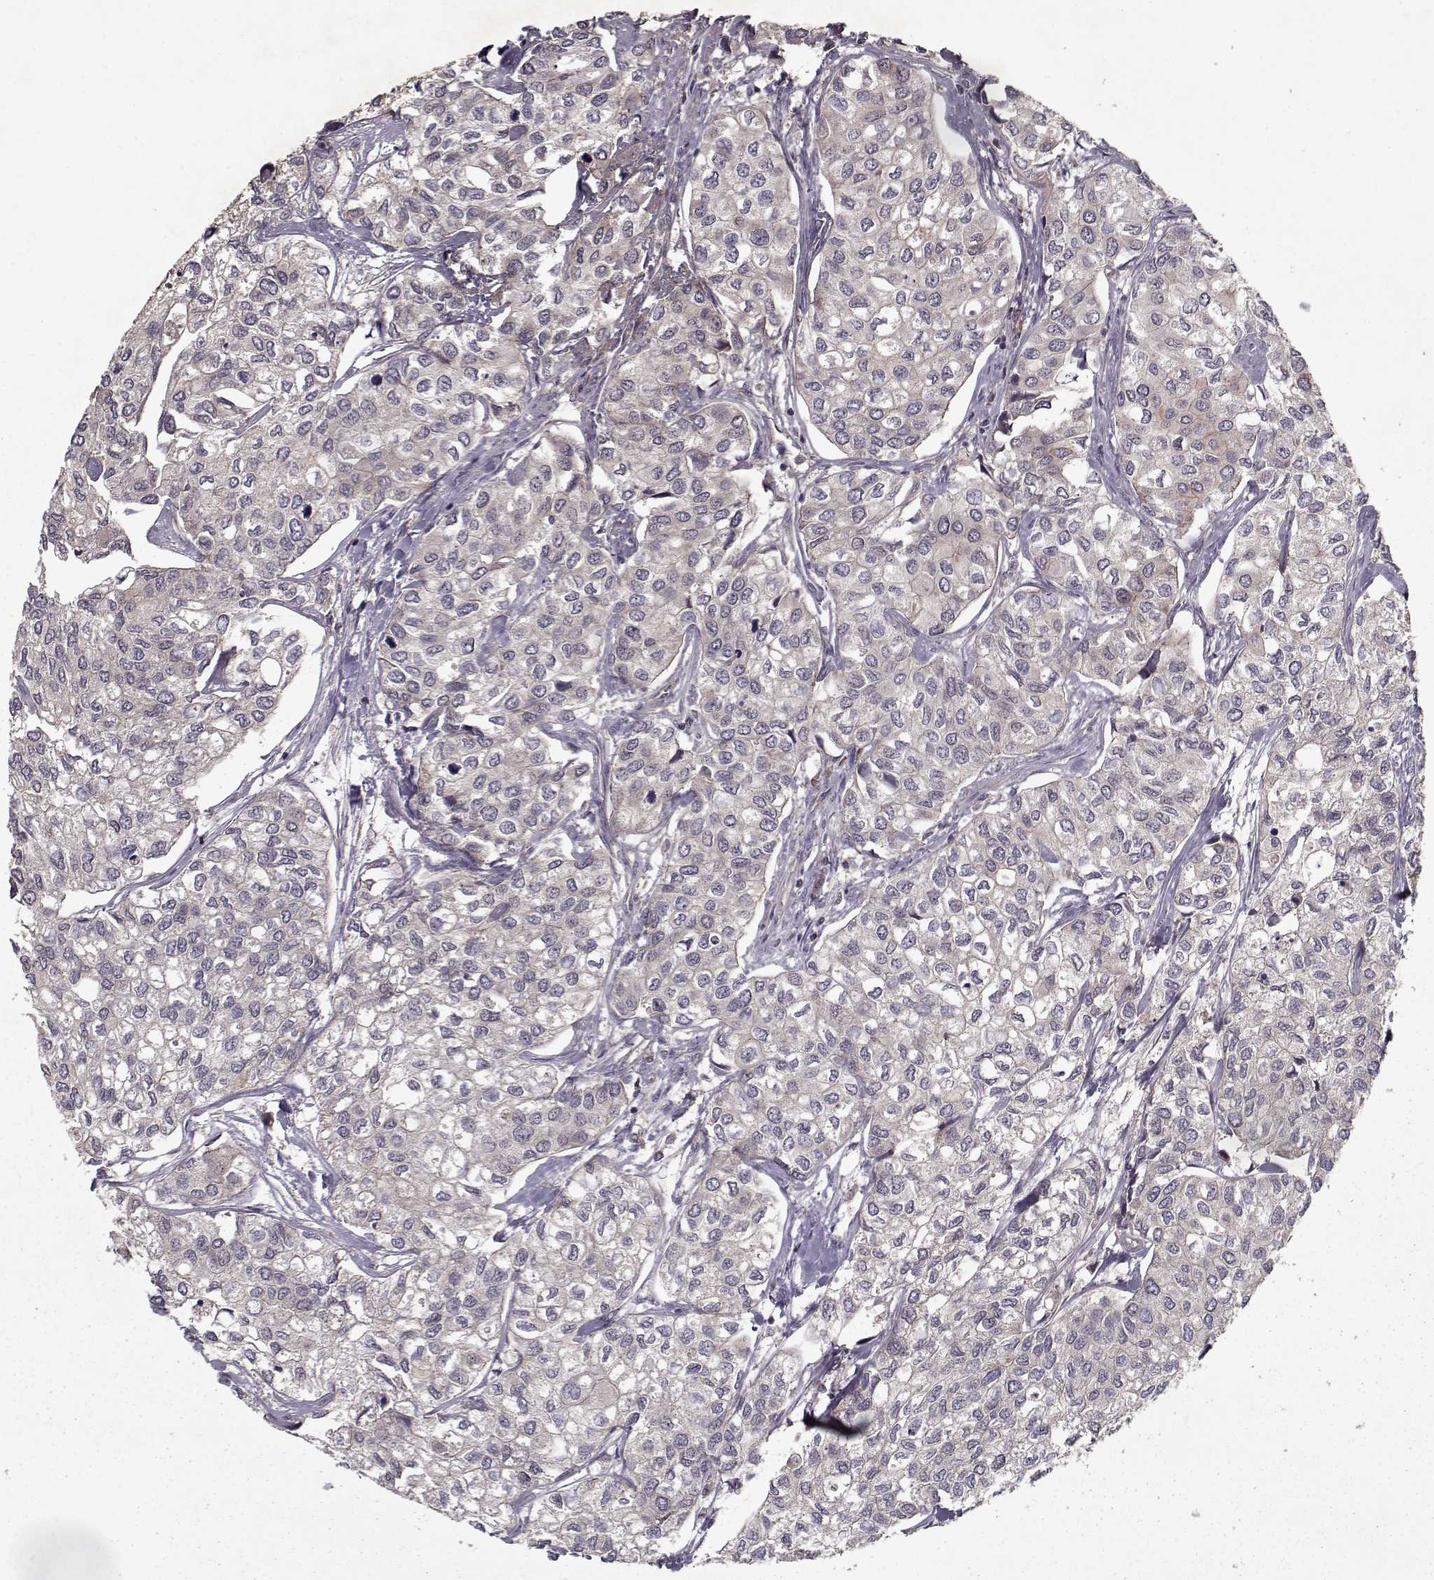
{"staining": {"intensity": "moderate", "quantity": "<25%", "location": "cytoplasmic/membranous"}, "tissue": "urothelial cancer", "cell_type": "Tumor cells", "image_type": "cancer", "snomed": [{"axis": "morphology", "description": "Urothelial carcinoma, High grade"}, {"axis": "topography", "description": "Urinary bladder"}], "caption": "Tumor cells exhibit low levels of moderate cytoplasmic/membranous staining in approximately <25% of cells in human high-grade urothelial carcinoma.", "gene": "PPP1R12A", "patient": {"sex": "male", "age": 73}}